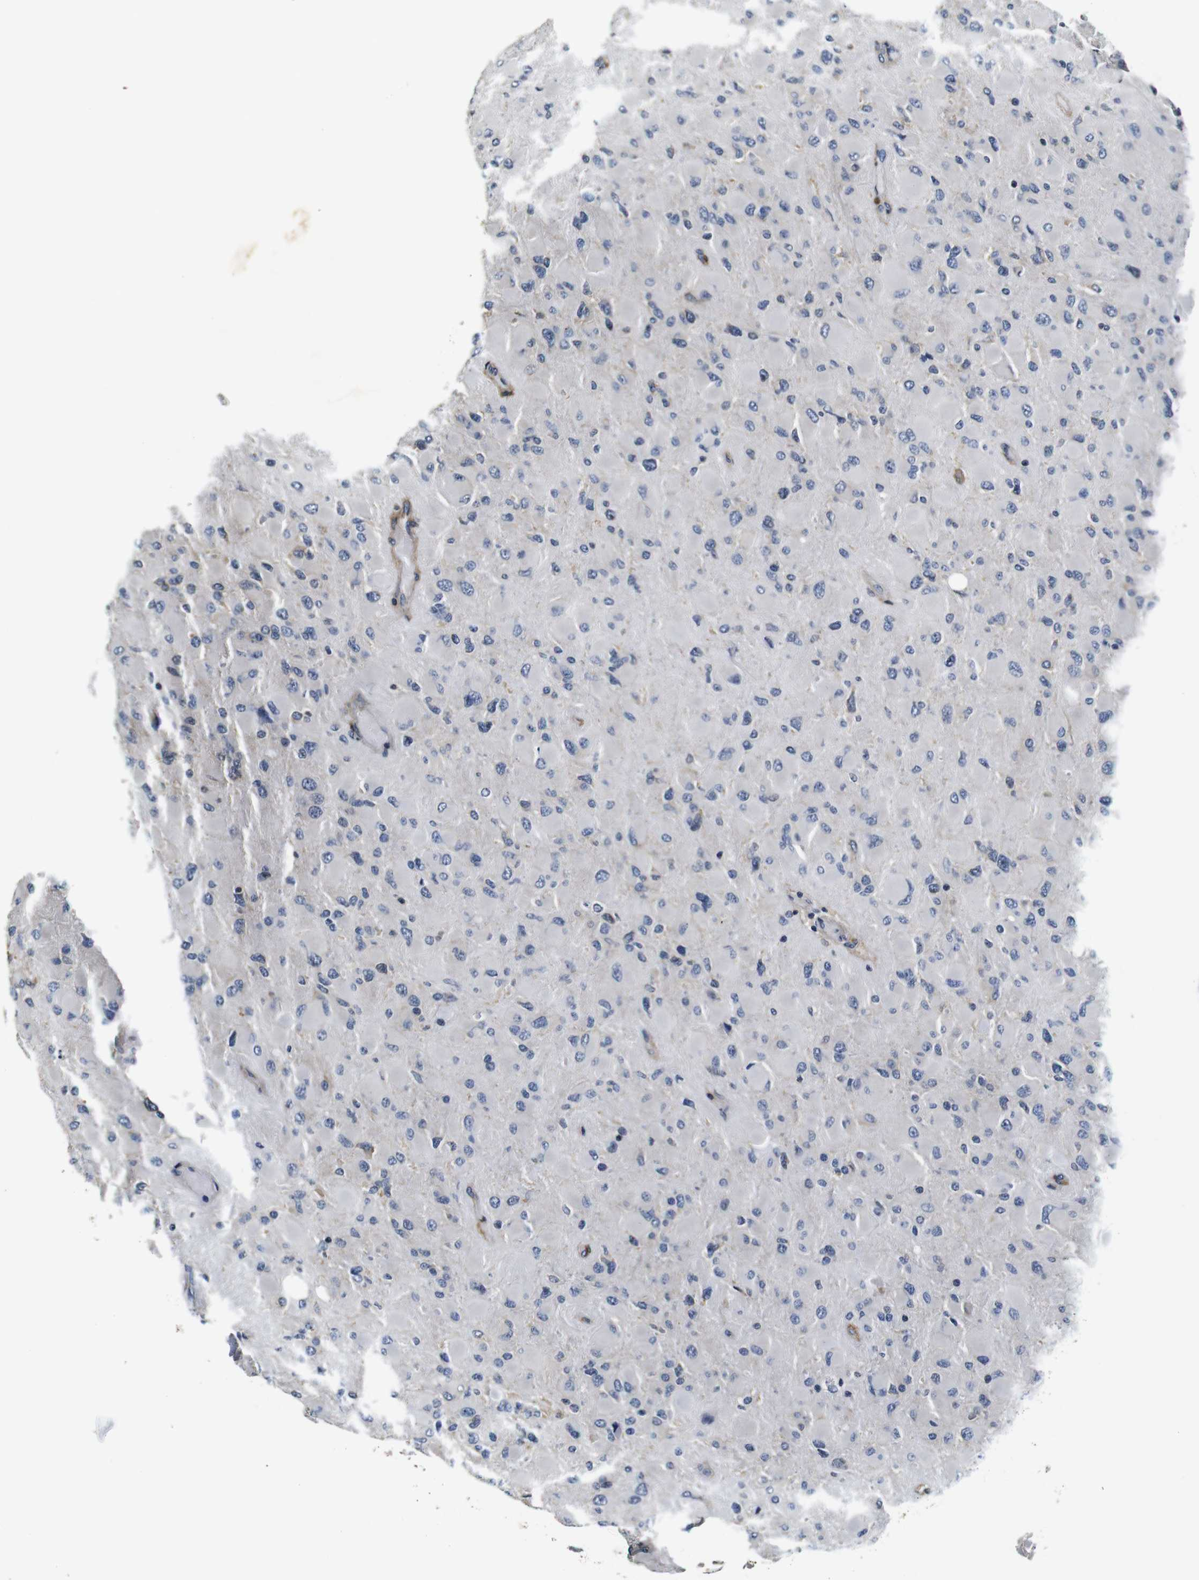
{"staining": {"intensity": "negative", "quantity": "none", "location": "none"}, "tissue": "glioma", "cell_type": "Tumor cells", "image_type": "cancer", "snomed": [{"axis": "morphology", "description": "Glioma, malignant, High grade"}, {"axis": "topography", "description": "Cerebral cortex"}], "caption": "Immunohistochemistry of malignant glioma (high-grade) demonstrates no positivity in tumor cells.", "gene": "COL1A1", "patient": {"sex": "female", "age": 36}}